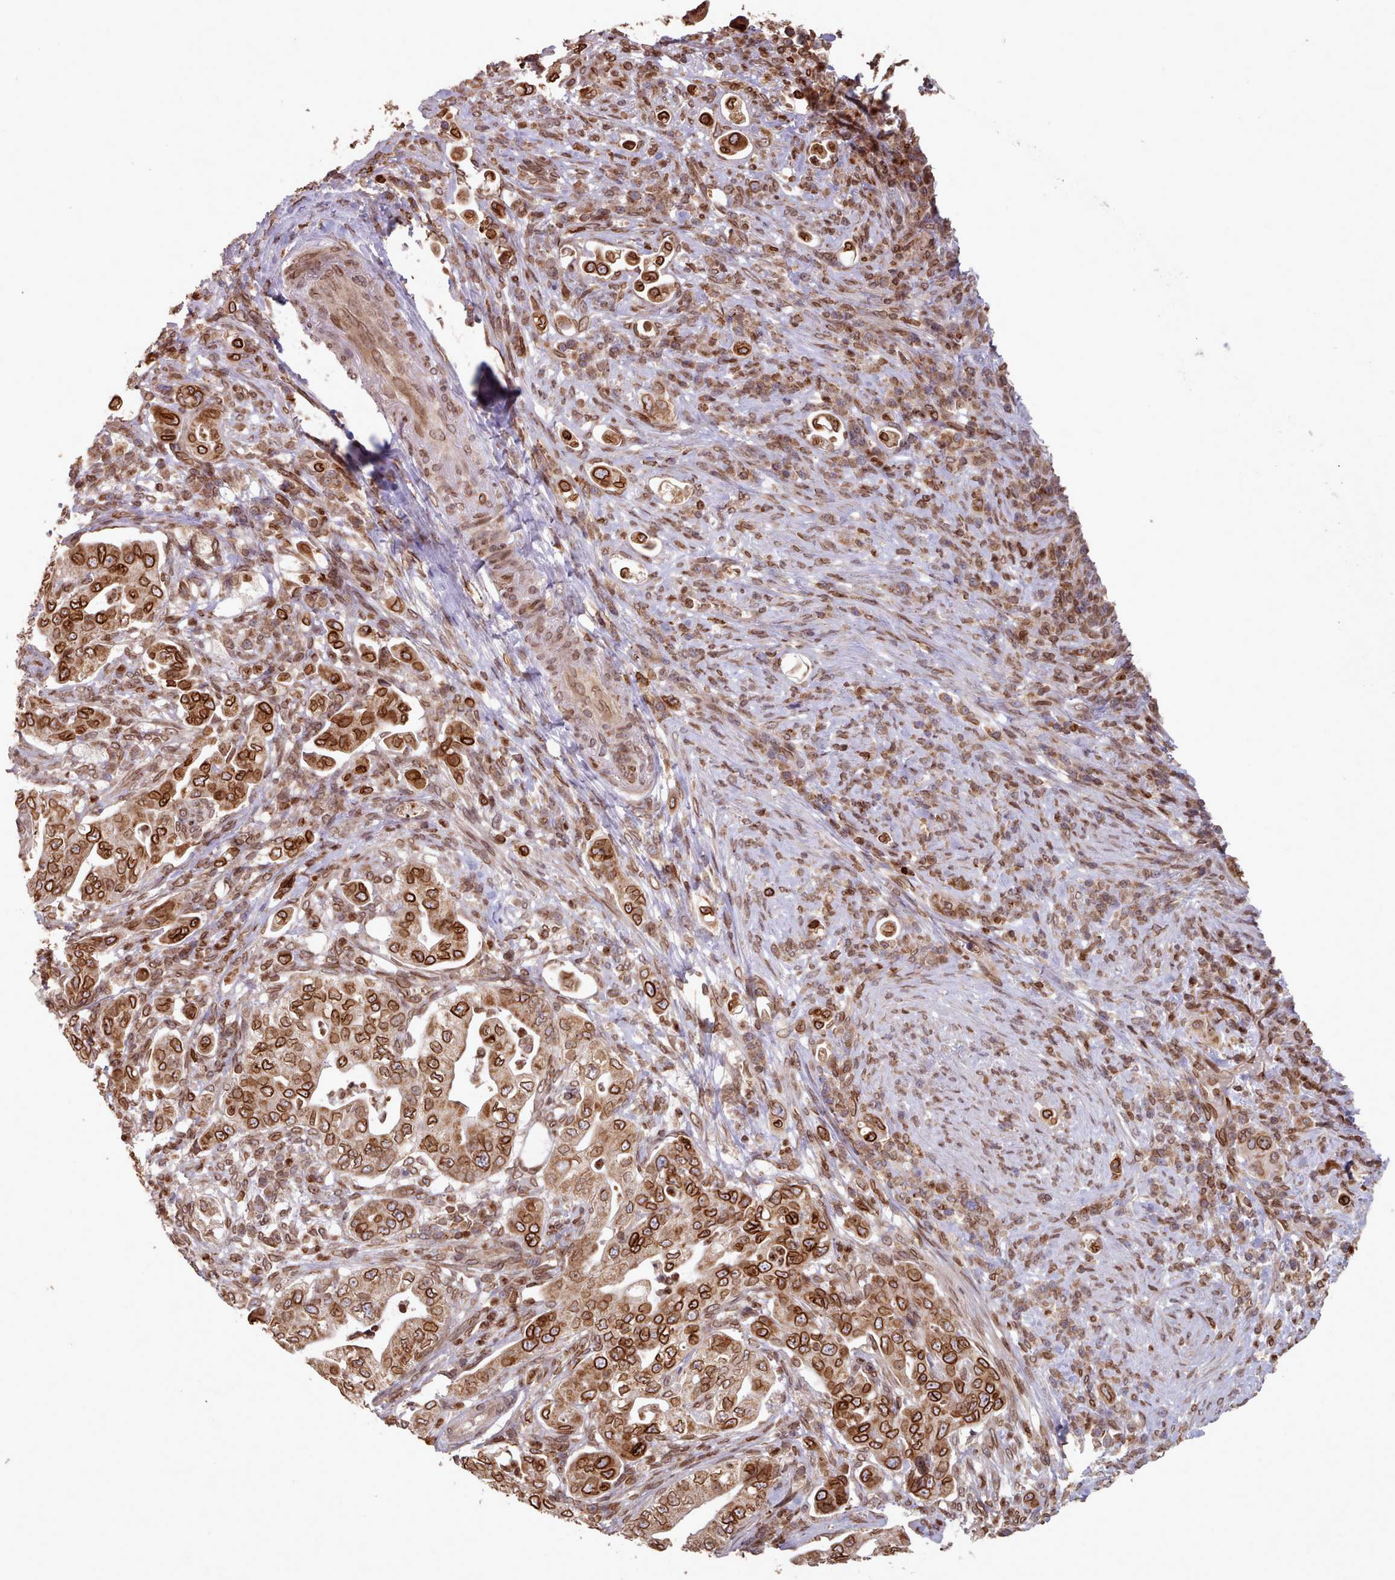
{"staining": {"intensity": "strong", "quantity": ">75%", "location": "cytoplasmic/membranous,nuclear"}, "tissue": "pancreatic cancer", "cell_type": "Tumor cells", "image_type": "cancer", "snomed": [{"axis": "morphology", "description": "Normal tissue, NOS"}, {"axis": "morphology", "description": "Adenocarcinoma, NOS"}, {"axis": "topography", "description": "Lymph node"}, {"axis": "topography", "description": "Pancreas"}], "caption": "Immunohistochemistry (IHC) image of human adenocarcinoma (pancreatic) stained for a protein (brown), which shows high levels of strong cytoplasmic/membranous and nuclear positivity in about >75% of tumor cells.", "gene": "TOR1AIP1", "patient": {"sex": "female", "age": 67}}